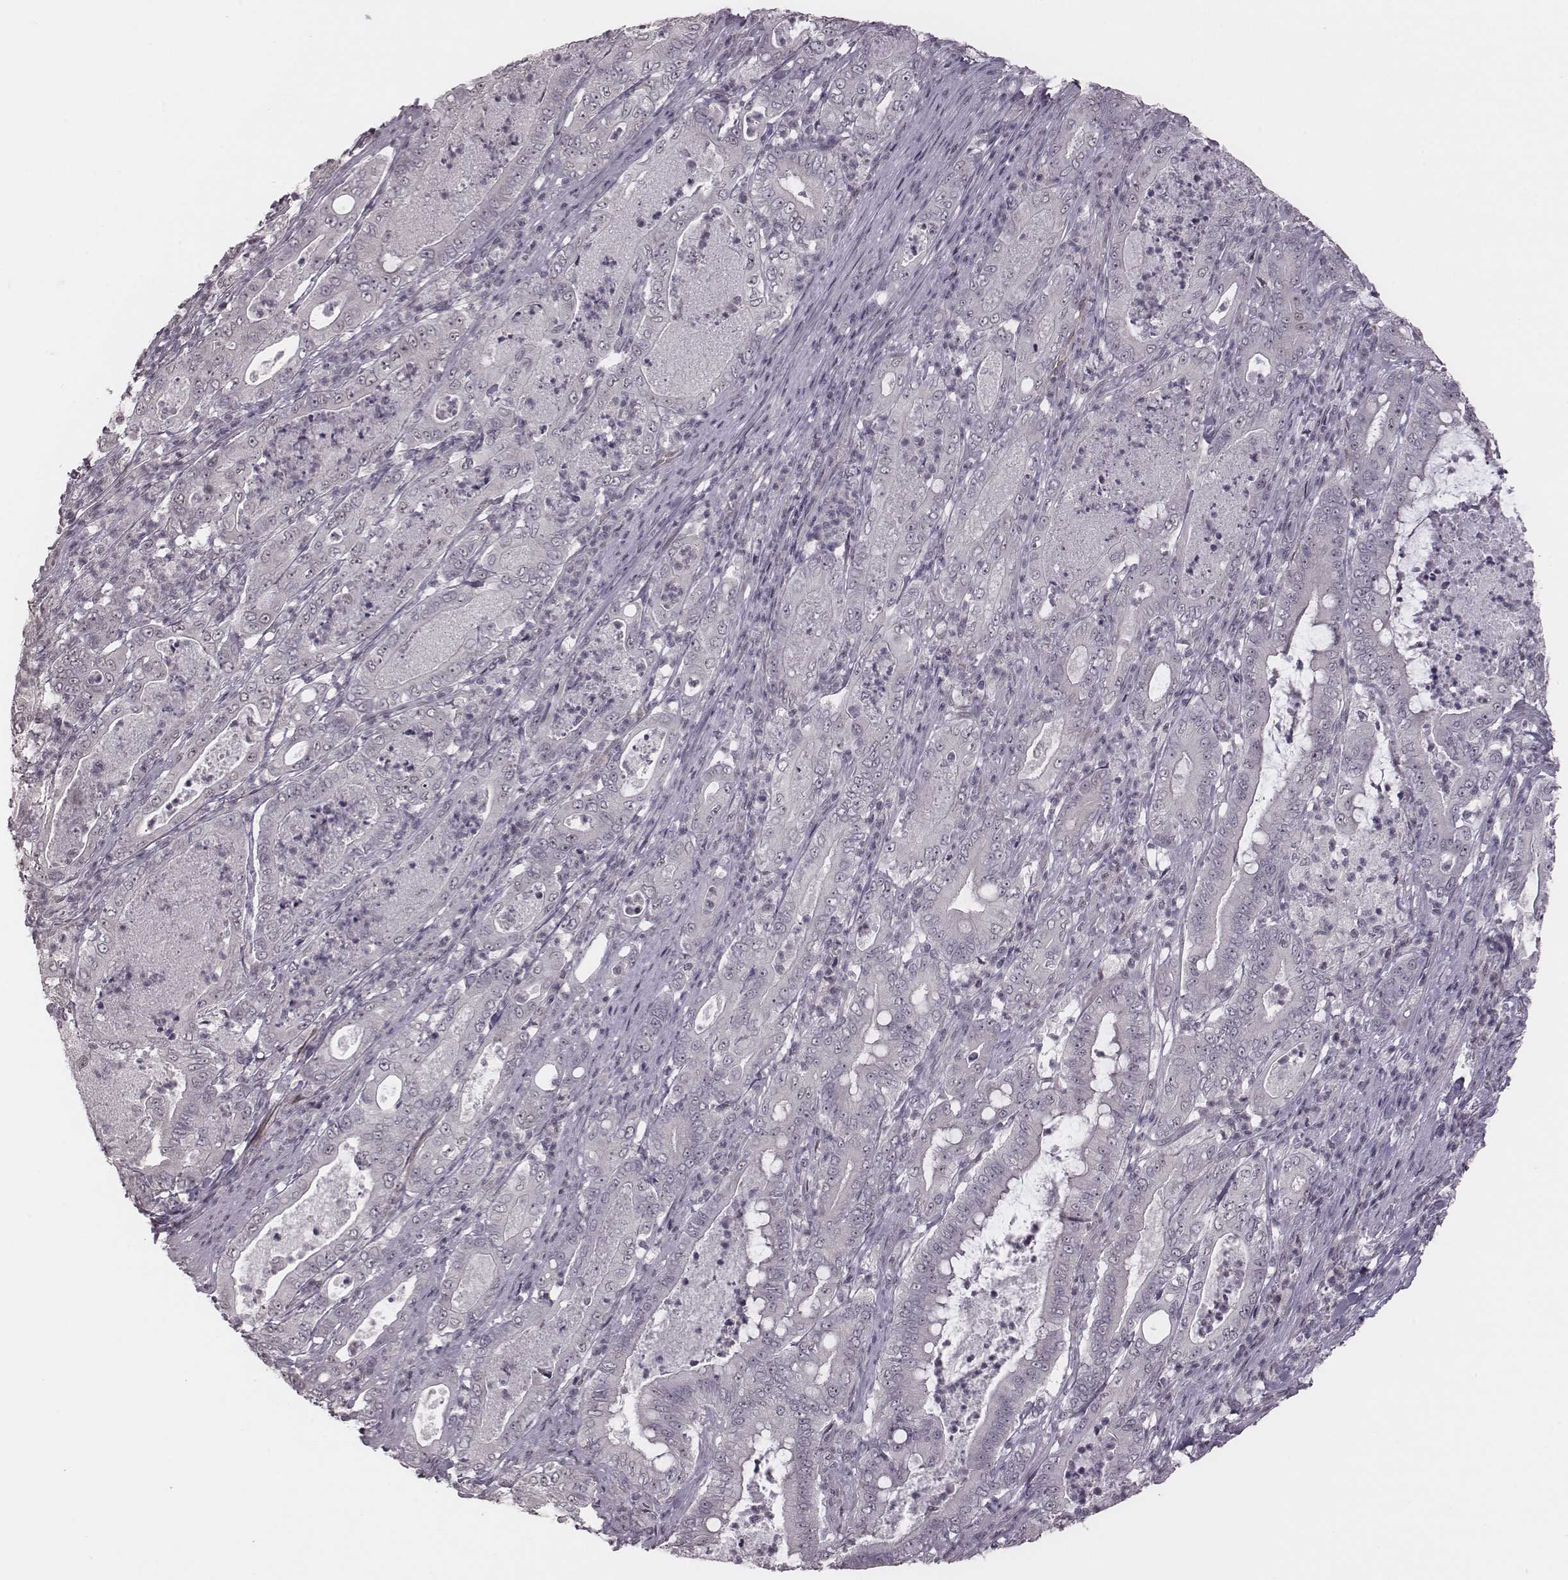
{"staining": {"intensity": "negative", "quantity": "none", "location": "none"}, "tissue": "pancreatic cancer", "cell_type": "Tumor cells", "image_type": "cancer", "snomed": [{"axis": "morphology", "description": "Adenocarcinoma, NOS"}, {"axis": "topography", "description": "Pancreas"}], "caption": "Immunohistochemistry (IHC) photomicrograph of neoplastic tissue: pancreatic cancer stained with DAB reveals no significant protein expression in tumor cells. (Immunohistochemistry (IHC), brightfield microscopy, high magnification).", "gene": "RPGRIP1", "patient": {"sex": "male", "age": 71}}